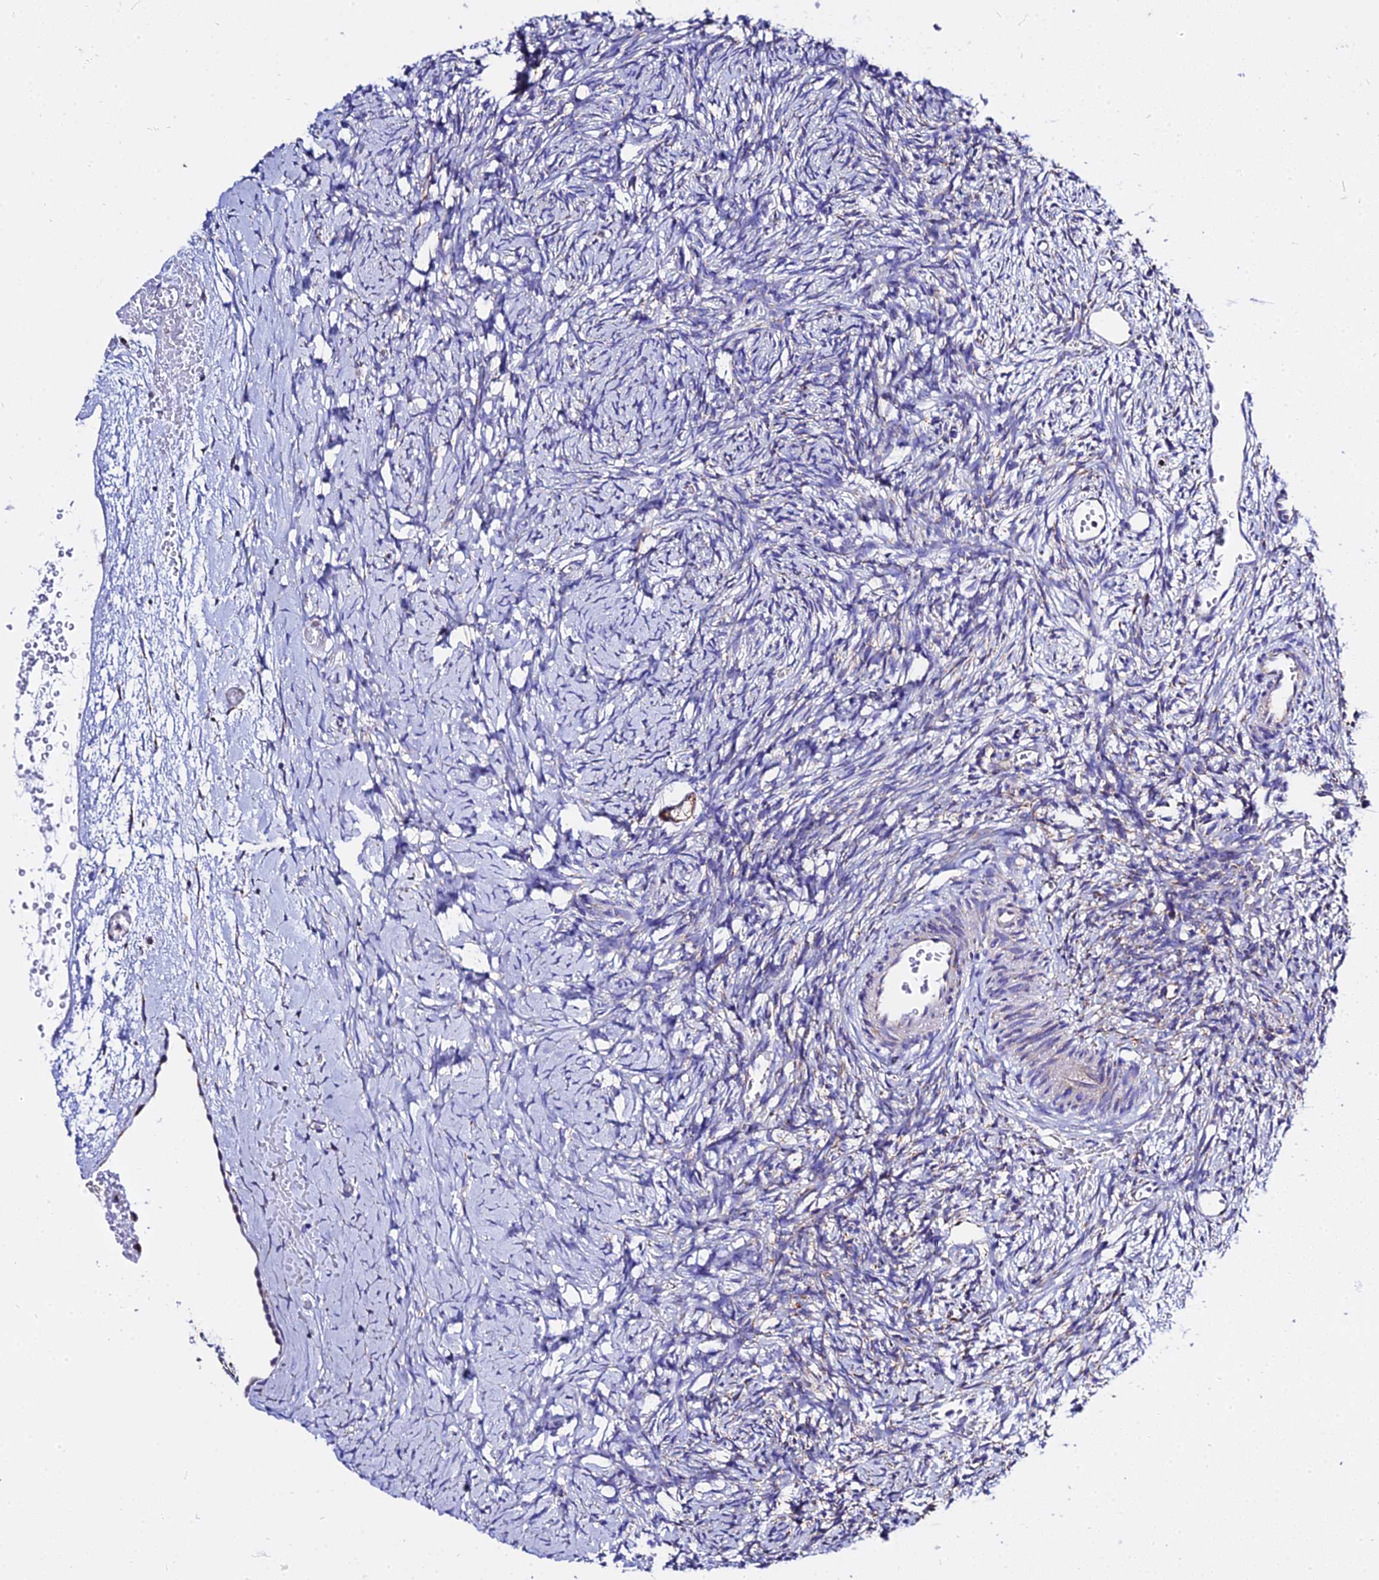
{"staining": {"intensity": "moderate", "quantity": ">75%", "location": "cytoplasmic/membranous"}, "tissue": "ovary", "cell_type": "Follicle cells", "image_type": "normal", "snomed": [{"axis": "morphology", "description": "Normal tissue, NOS"}, {"axis": "topography", "description": "Ovary"}], "caption": "There is medium levels of moderate cytoplasmic/membranous expression in follicle cells of unremarkable ovary, as demonstrated by immunohistochemical staining (brown color).", "gene": "ZNF573", "patient": {"sex": "female", "age": 39}}